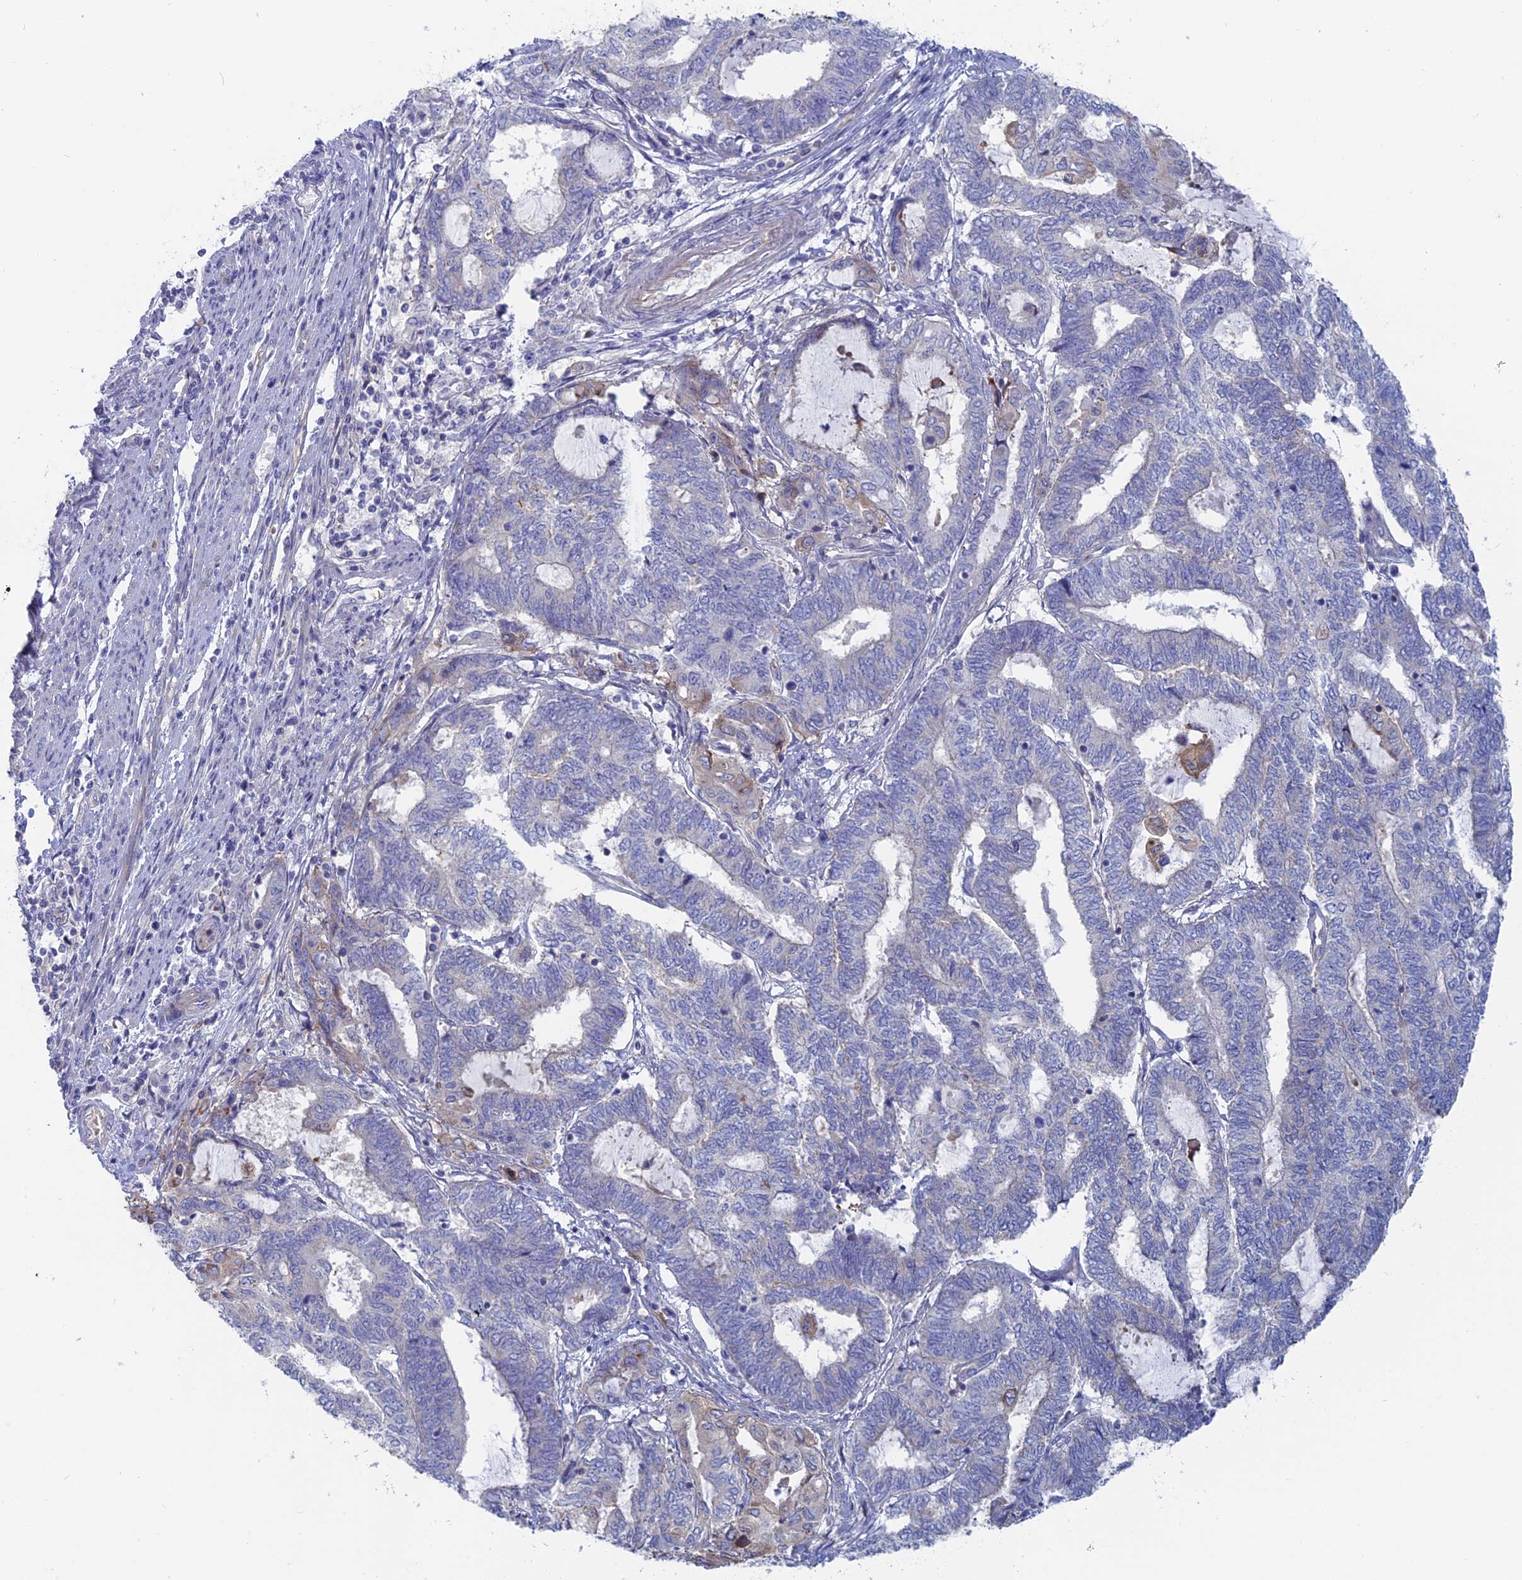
{"staining": {"intensity": "negative", "quantity": "none", "location": "none"}, "tissue": "endometrial cancer", "cell_type": "Tumor cells", "image_type": "cancer", "snomed": [{"axis": "morphology", "description": "Adenocarcinoma, NOS"}, {"axis": "topography", "description": "Uterus"}, {"axis": "topography", "description": "Endometrium"}], "caption": "There is no significant positivity in tumor cells of endometrial adenocarcinoma.", "gene": "TBC1D30", "patient": {"sex": "female", "age": 70}}